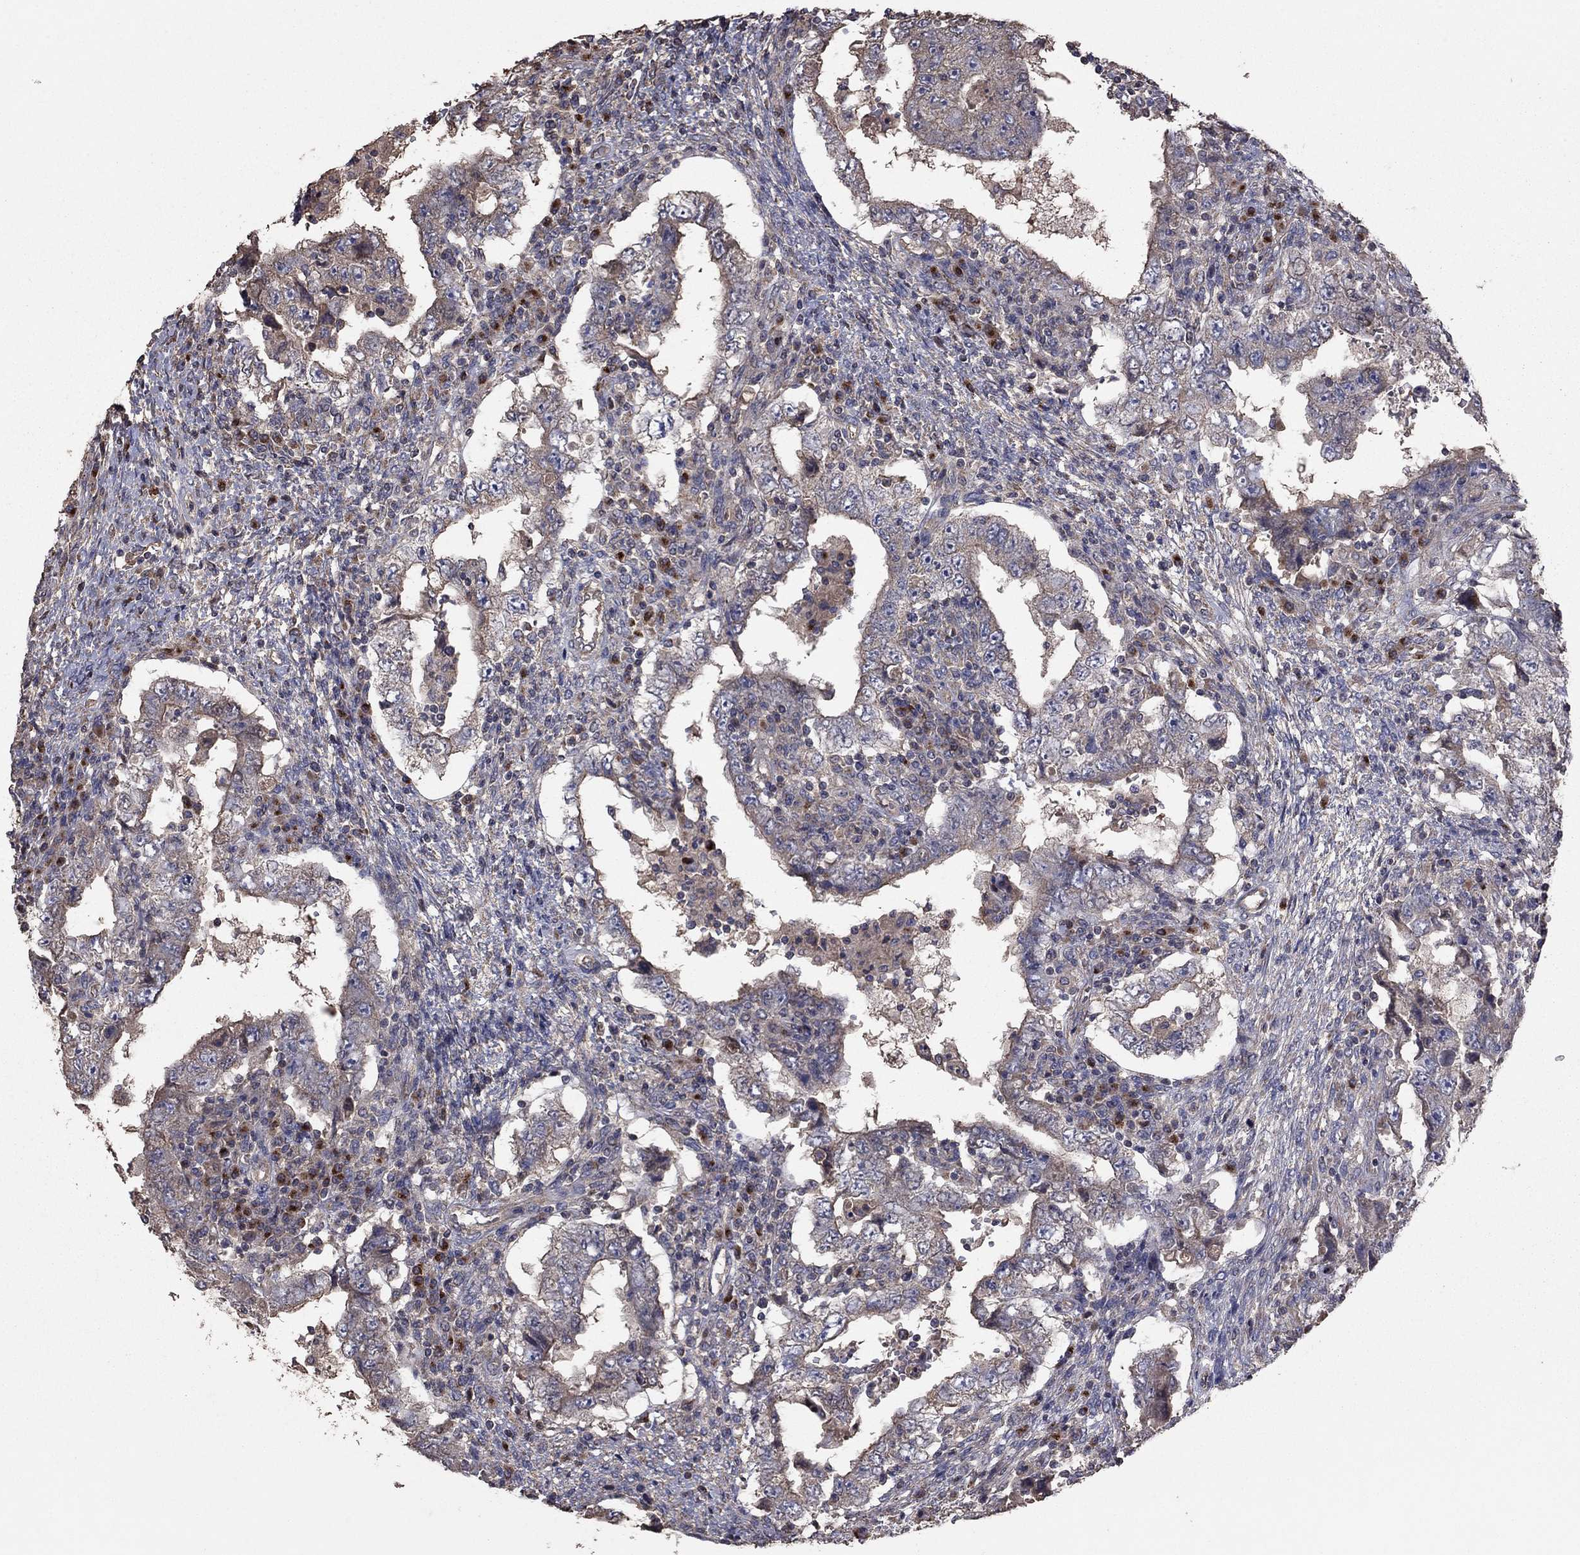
{"staining": {"intensity": "negative", "quantity": "none", "location": "none"}, "tissue": "testis cancer", "cell_type": "Tumor cells", "image_type": "cancer", "snomed": [{"axis": "morphology", "description": "Carcinoma, Embryonal, NOS"}, {"axis": "topography", "description": "Testis"}], "caption": "Immunohistochemistry histopathology image of neoplastic tissue: embryonal carcinoma (testis) stained with DAB demonstrates no significant protein expression in tumor cells.", "gene": "FLT4", "patient": {"sex": "male", "age": 26}}